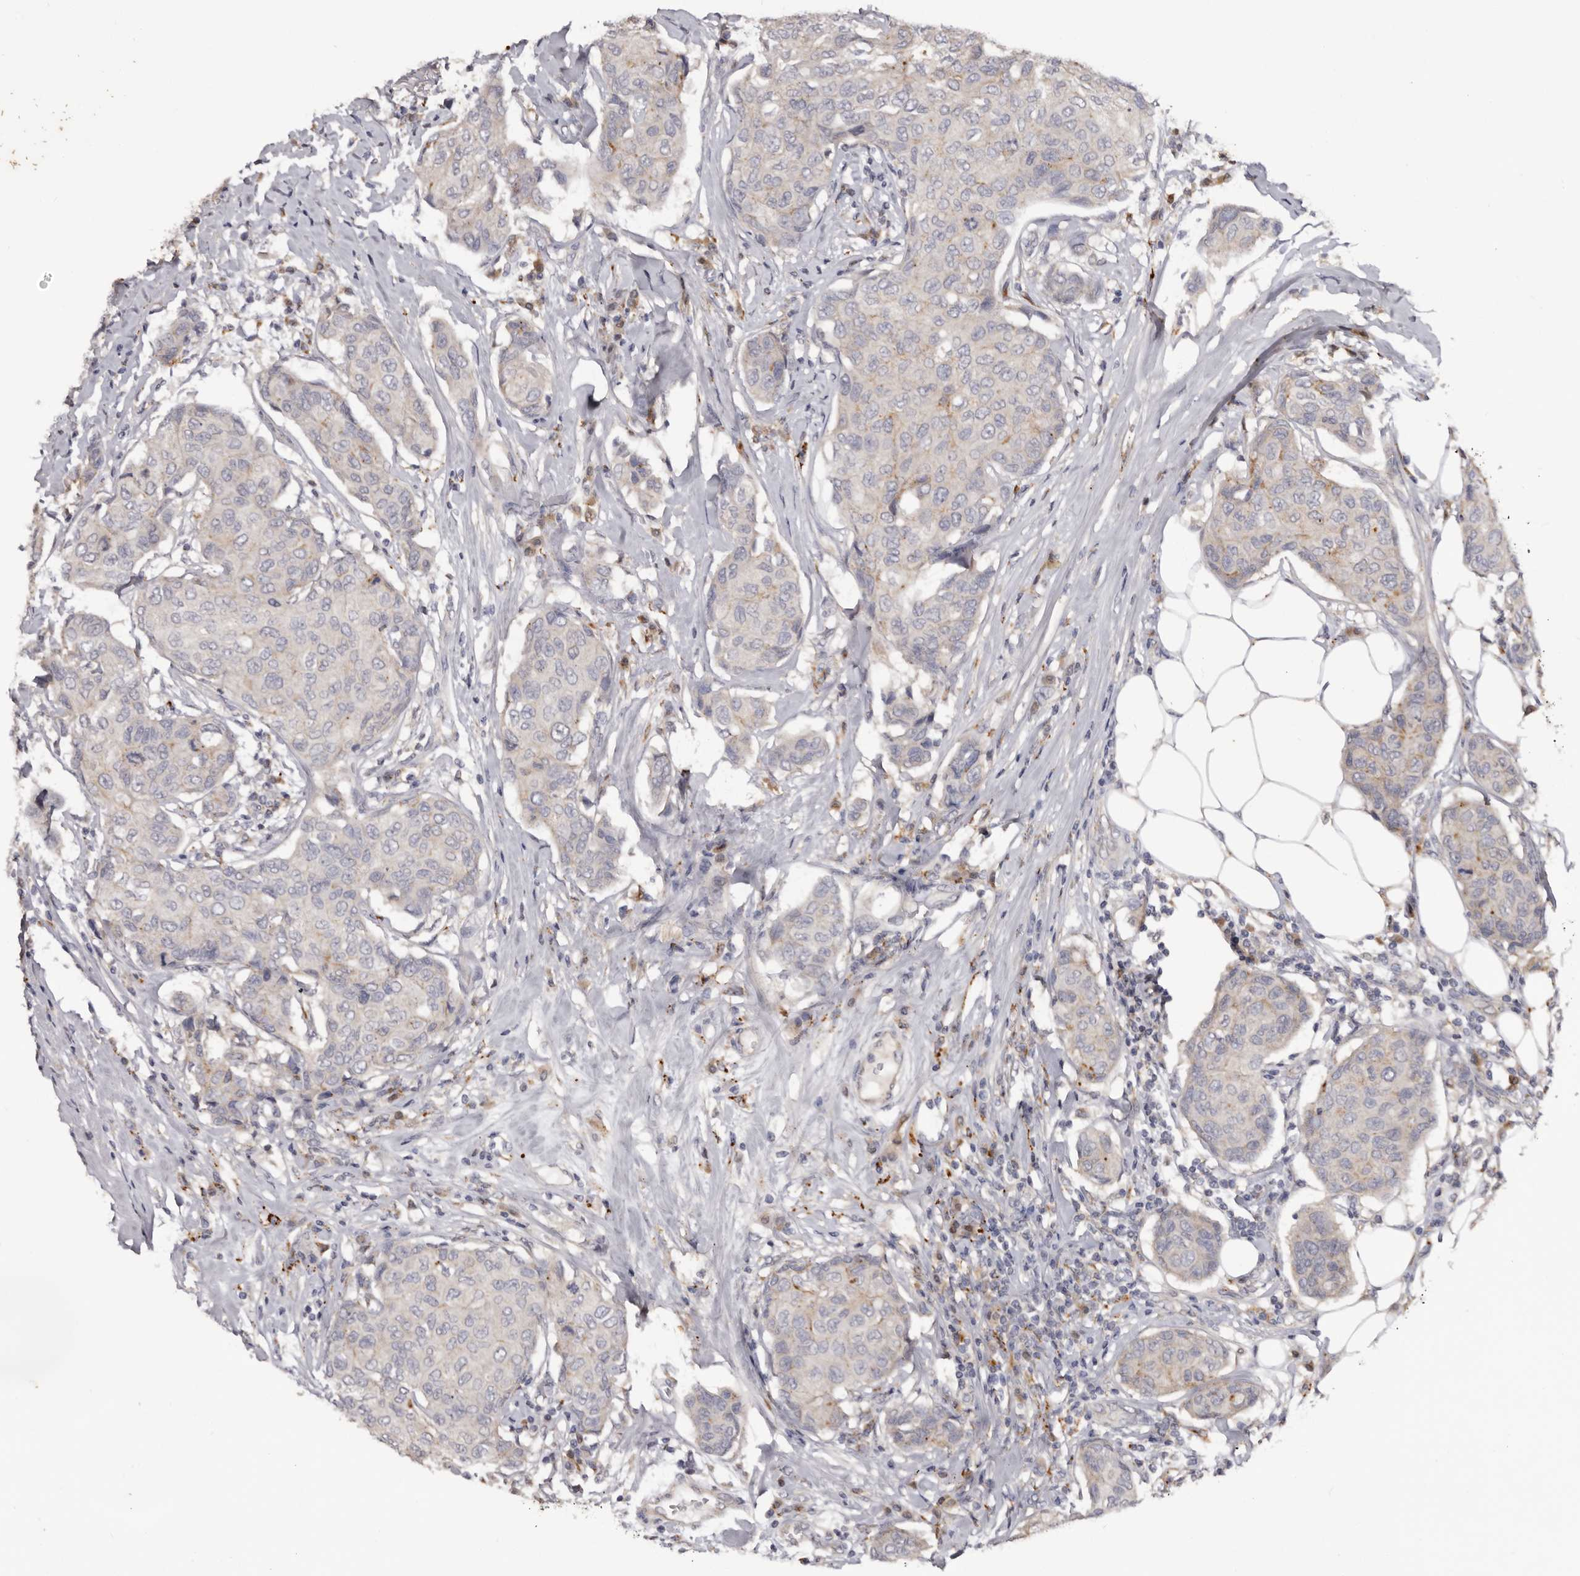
{"staining": {"intensity": "weak", "quantity": "<25%", "location": "cytoplasmic/membranous"}, "tissue": "breast cancer", "cell_type": "Tumor cells", "image_type": "cancer", "snomed": [{"axis": "morphology", "description": "Duct carcinoma"}, {"axis": "topography", "description": "Breast"}], "caption": "The image reveals no significant expression in tumor cells of breast infiltrating ductal carcinoma. (DAB (3,3'-diaminobenzidine) IHC, high magnification).", "gene": "DAP", "patient": {"sex": "female", "age": 80}}